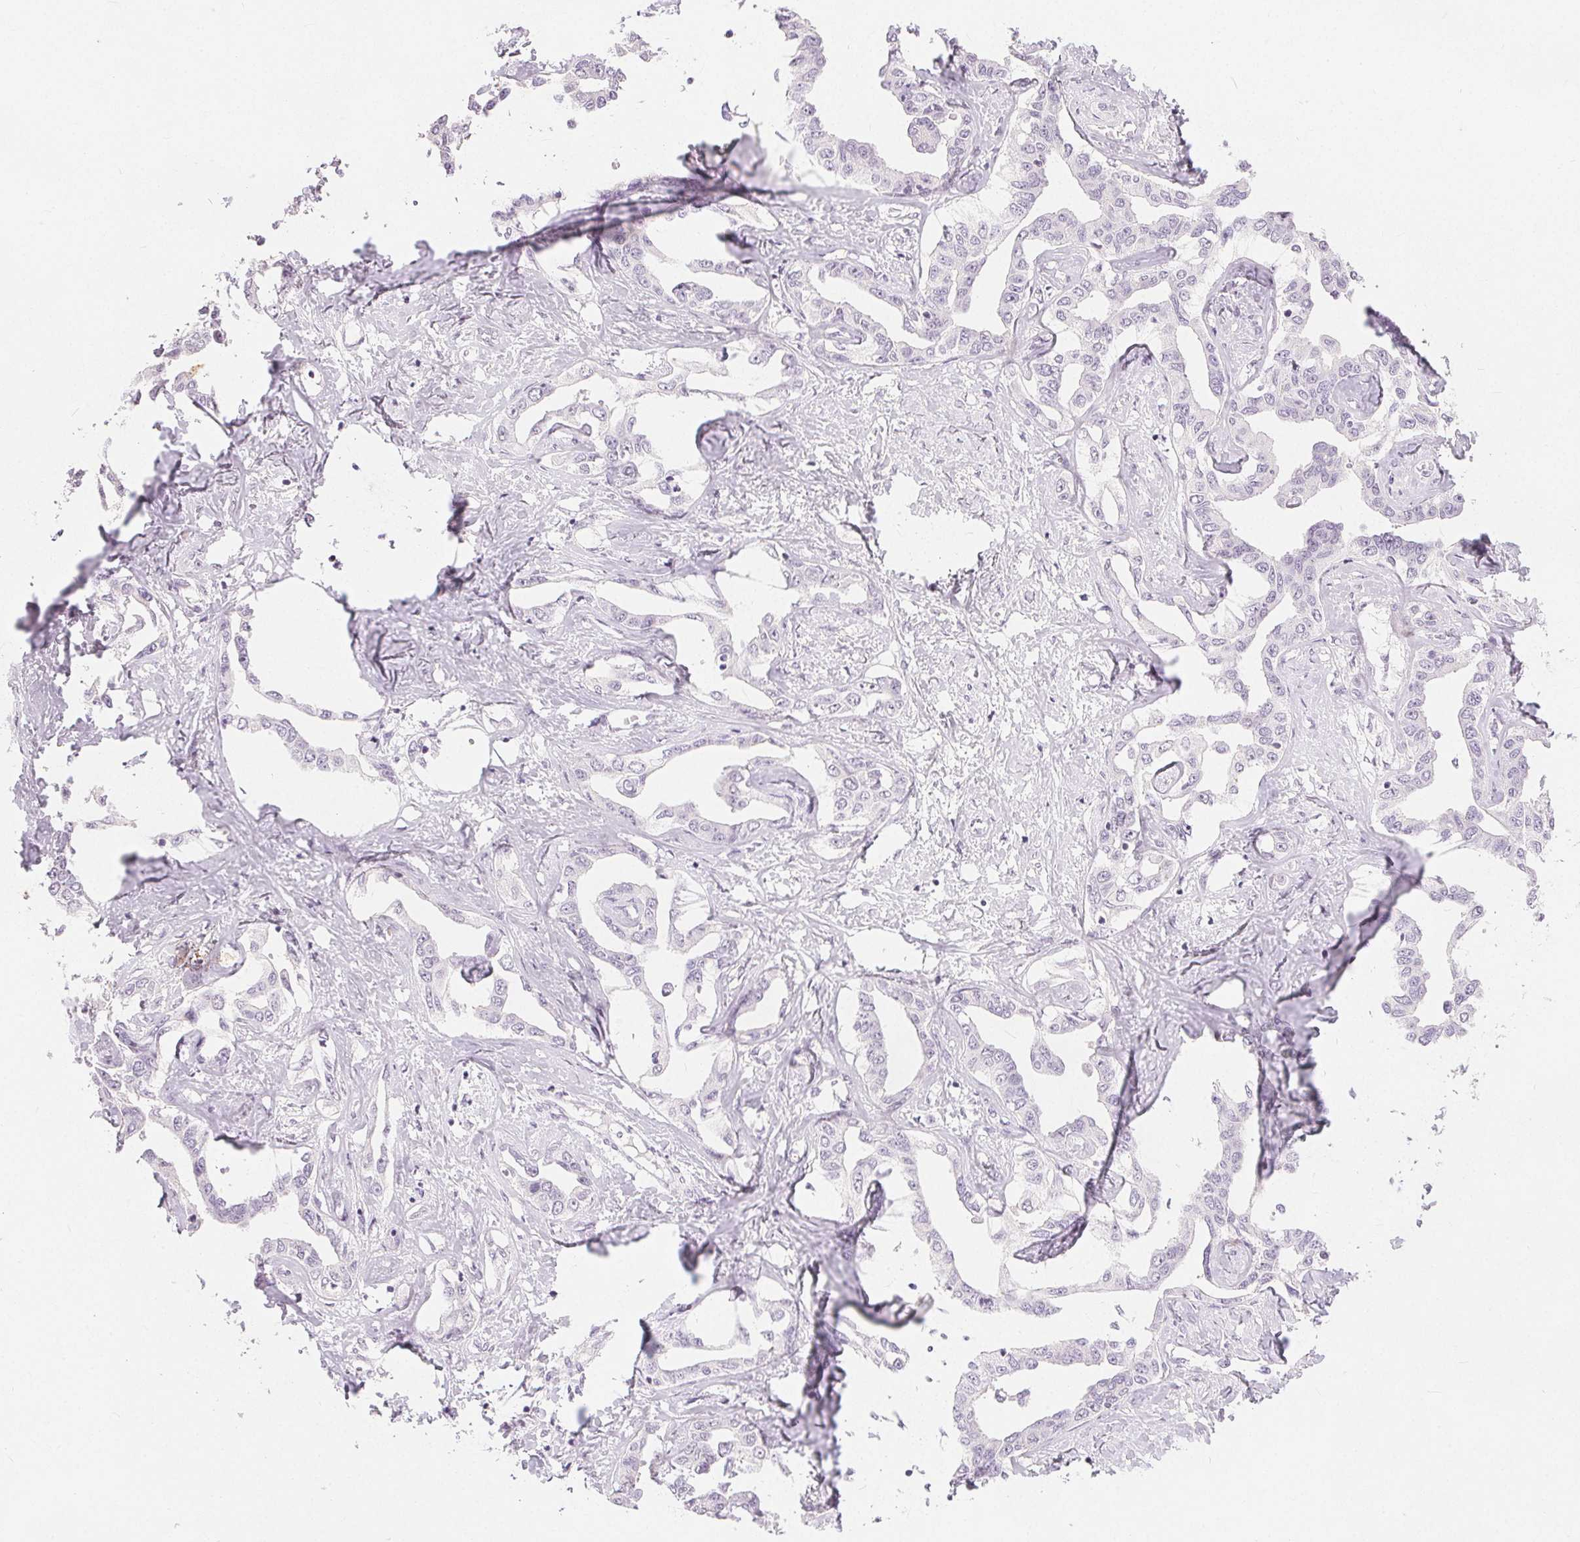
{"staining": {"intensity": "negative", "quantity": "none", "location": "none"}, "tissue": "liver cancer", "cell_type": "Tumor cells", "image_type": "cancer", "snomed": [{"axis": "morphology", "description": "Cholangiocarcinoma"}, {"axis": "topography", "description": "Liver"}], "caption": "This histopathology image is of liver cancer (cholangiocarcinoma) stained with immunohistochemistry to label a protein in brown with the nuclei are counter-stained blue. There is no staining in tumor cells.", "gene": "CA12", "patient": {"sex": "male", "age": 59}}